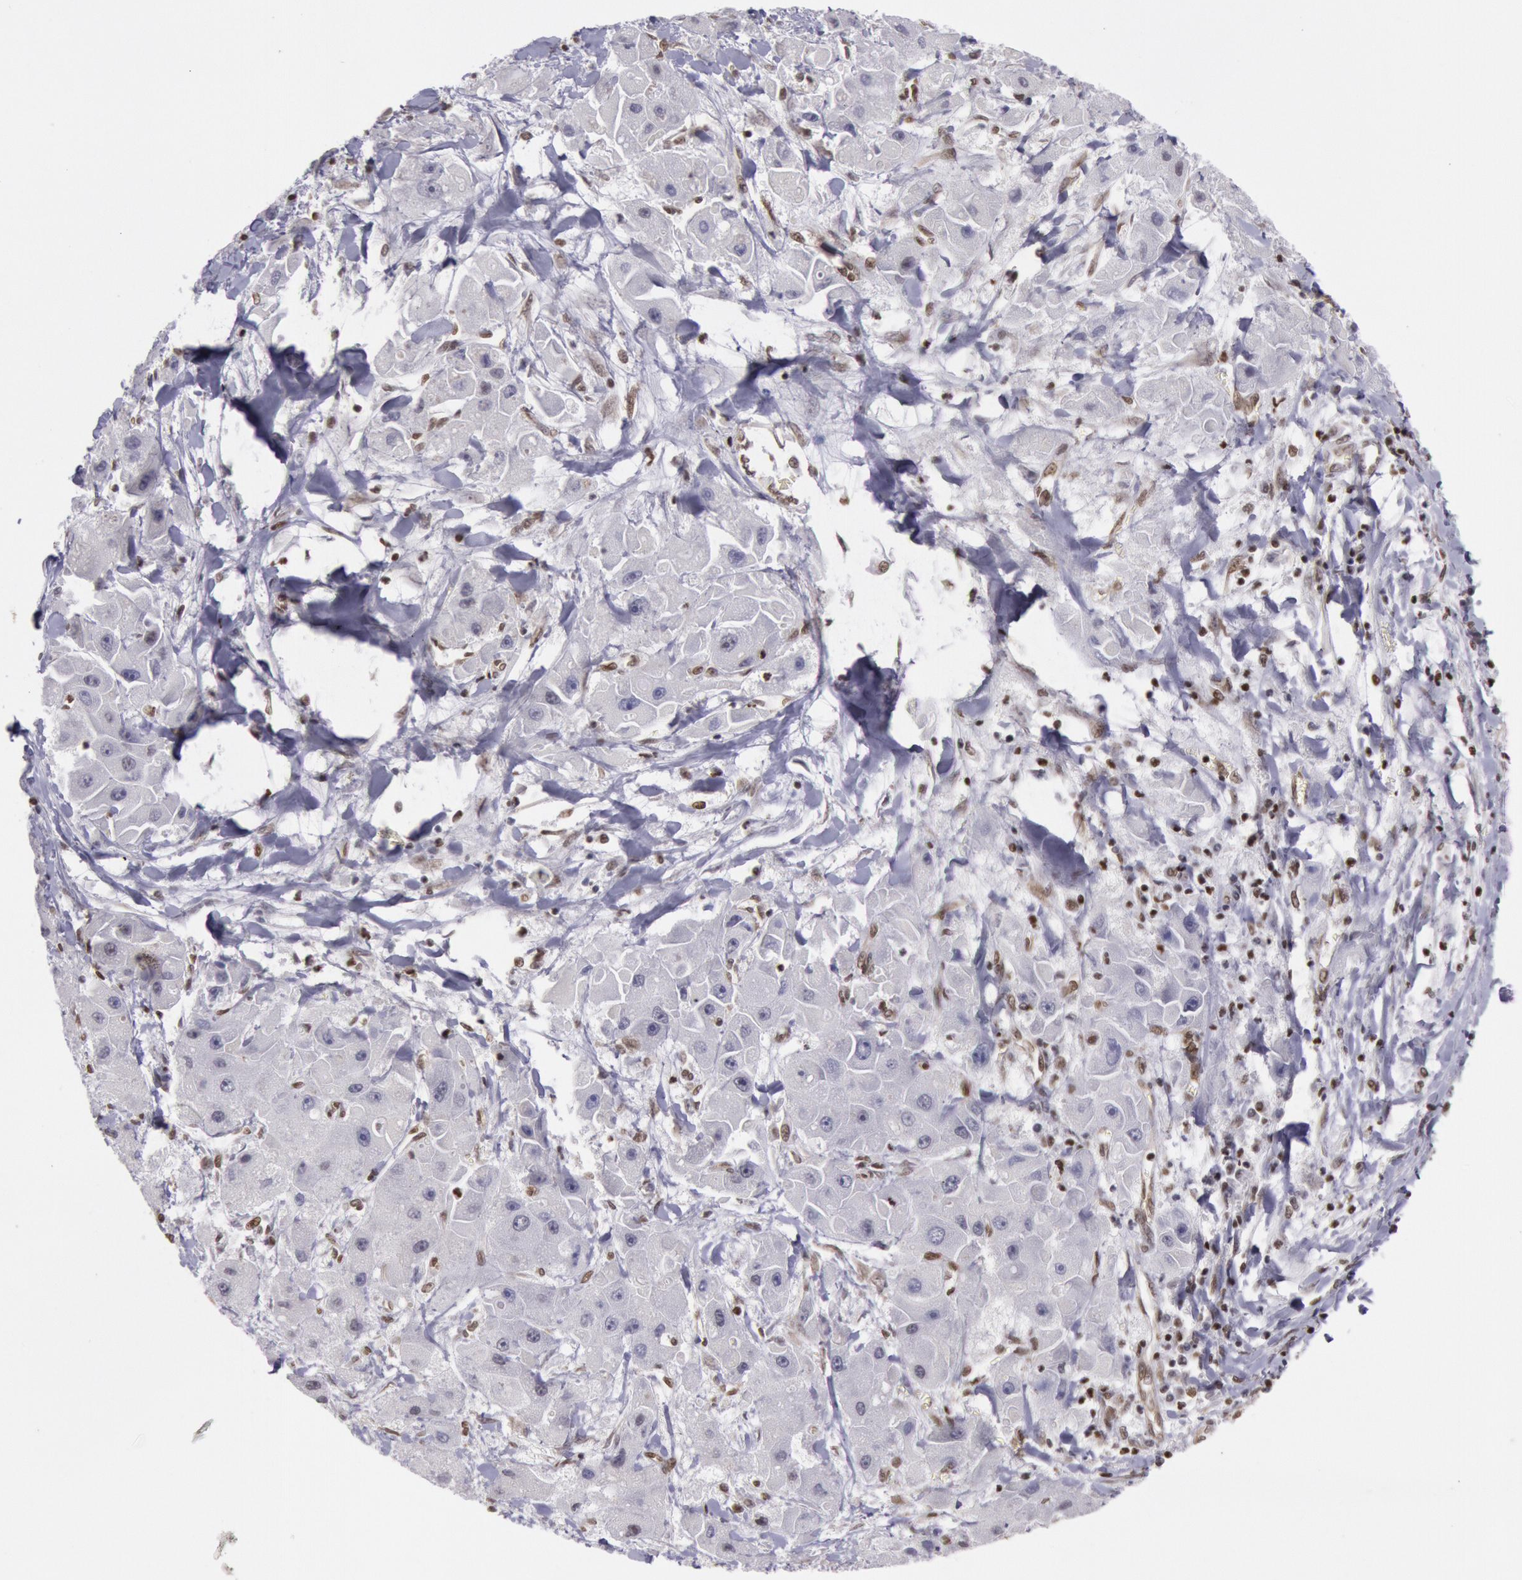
{"staining": {"intensity": "moderate", "quantity": "25%-75%", "location": "nuclear"}, "tissue": "liver cancer", "cell_type": "Tumor cells", "image_type": "cancer", "snomed": [{"axis": "morphology", "description": "Carcinoma, Hepatocellular, NOS"}, {"axis": "topography", "description": "Liver"}], "caption": "A medium amount of moderate nuclear staining is present in about 25%-75% of tumor cells in liver hepatocellular carcinoma tissue.", "gene": "NKAP", "patient": {"sex": "male", "age": 24}}